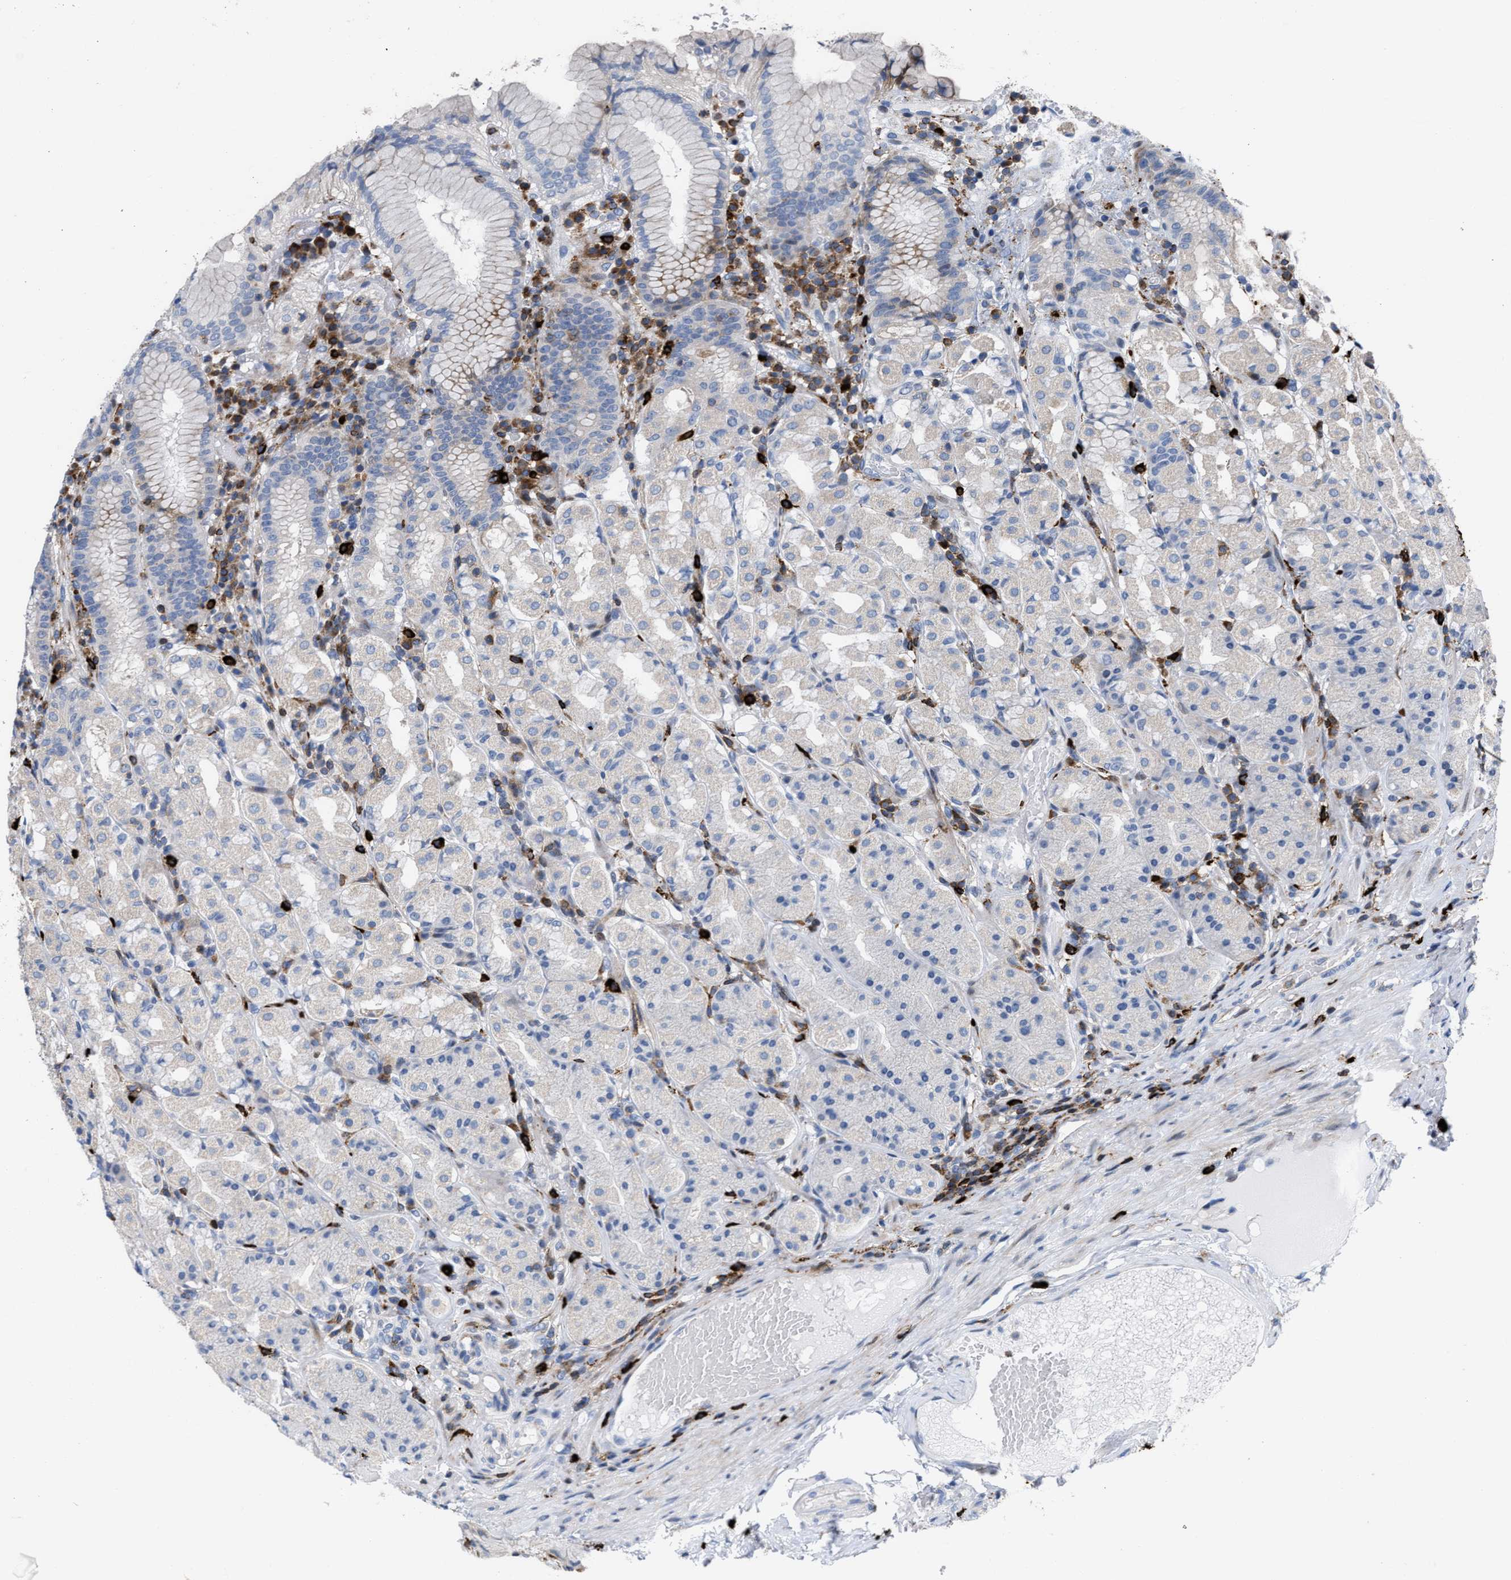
{"staining": {"intensity": "moderate", "quantity": "<25%", "location": "cytoplasmic/membranous"}, "tissue": "stomach", "cell_type": "Glandular cells", "image_type": "normal", "snomed": [{"axis": "morphology", "description": "Normal tissue, NOS"}, {"axis": "topography", "description": "Stomach"}, {"axis": "topography", "description": "Stomach, lower"}], "caption": "A brown stain highlights moderate cytoplasmic/membranous staining of a protein in glandular cells of normal human stomach. Using DAB (3,3'-diaminobenzidine) (brown) and hematoxylin (blue) stains, captured at high magnification using brightfield microscopy.", "gene": "ATP9A", "patient": {"sex": "female", "age": 56}}